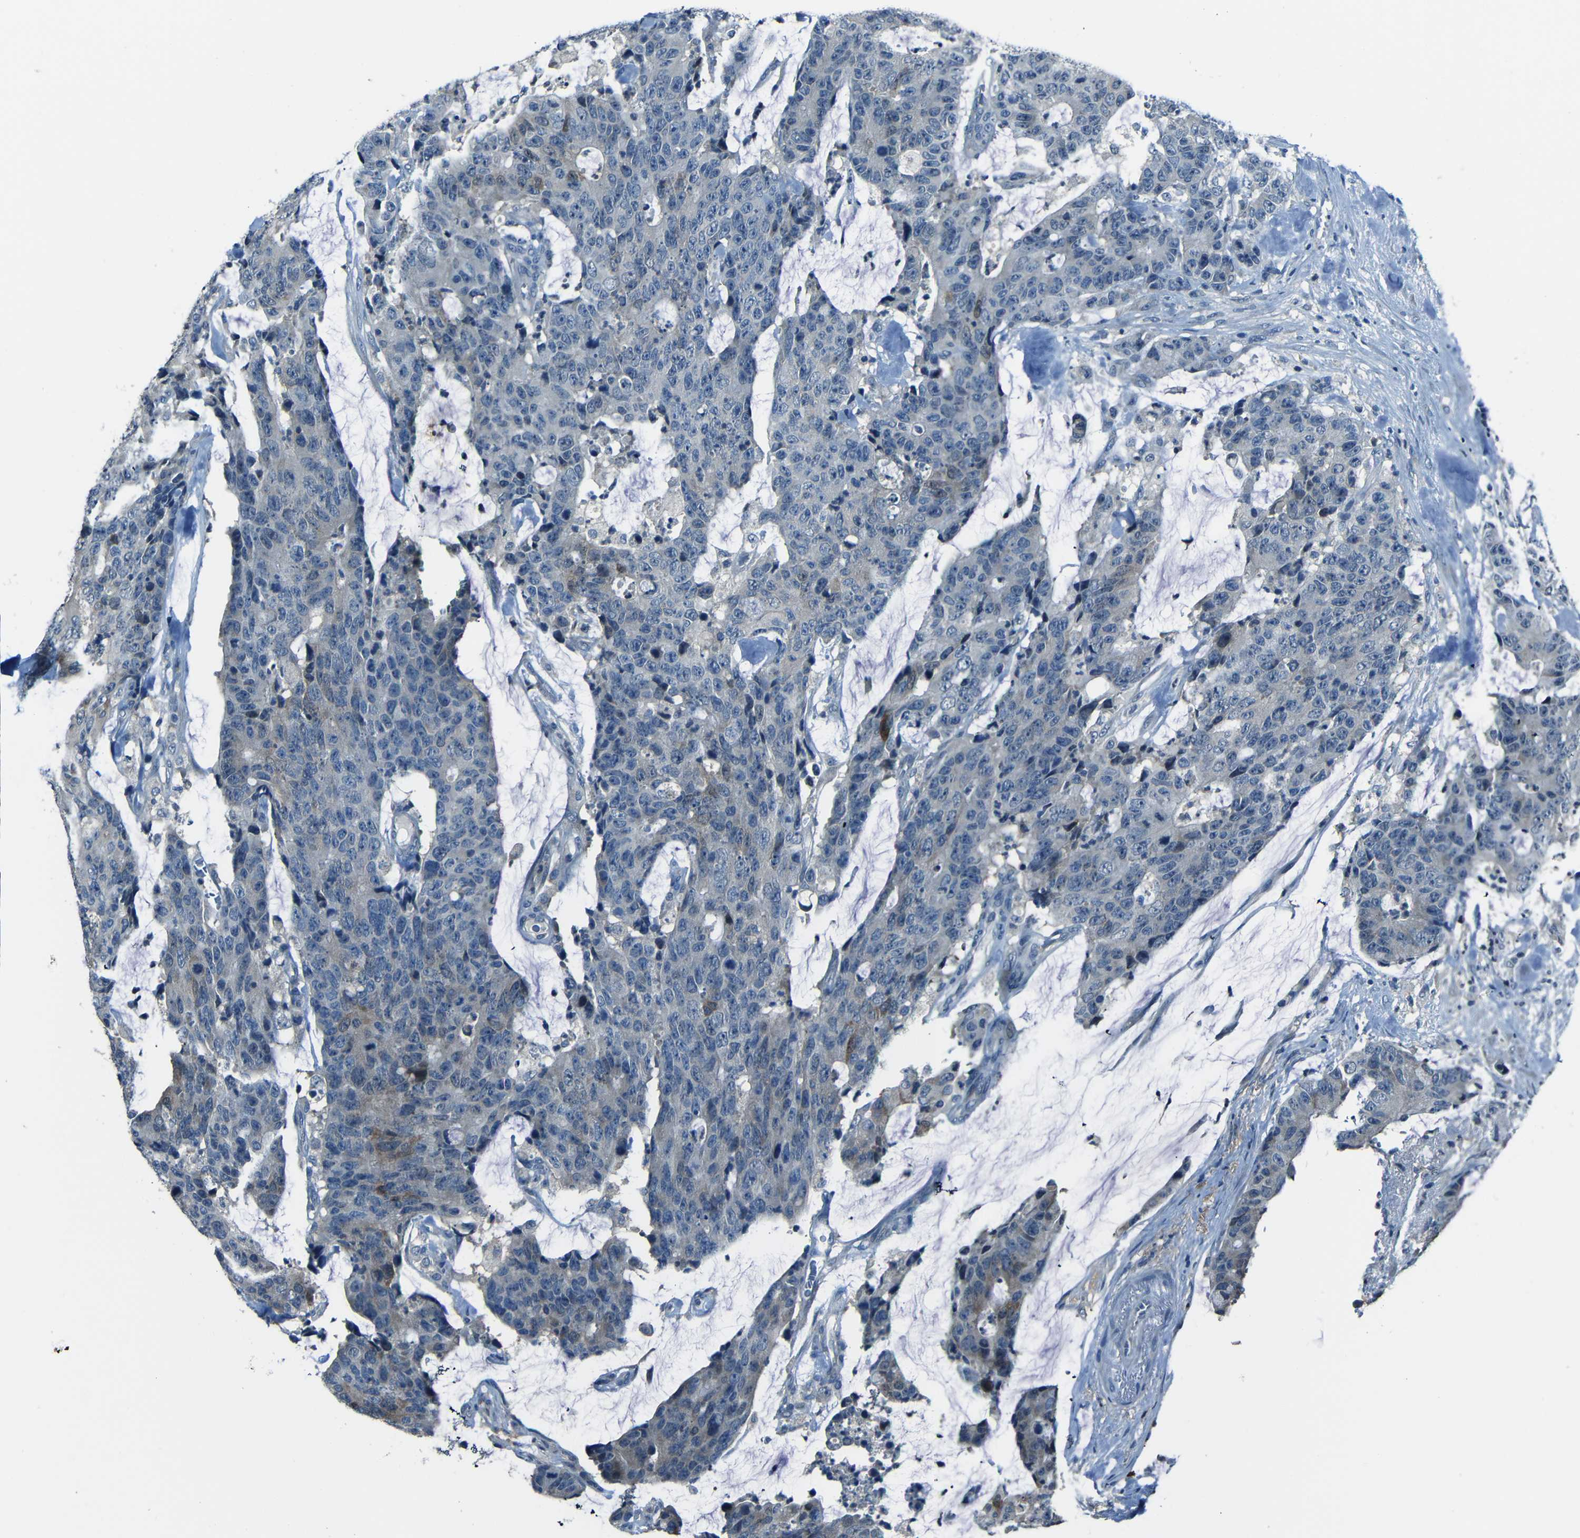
{"staining": {"intensity": "negative", "quantity": "none", "location": "none"}, "tissue": "colorectal cancer", "cell_type": "Tumor cells", "image_type": "cancer", "snomed": [{"axis": "morphology", "description": "Adenocarcinoma, NOS"}, {"axis": "topography", "description": "Colon"}], "caption": "The photomicrograph demonstrates no staining of tumor cells in colorectal cancer (adenocarcinoma).", "gene": "SLA", "patient": {"sex": "female", "age": 86}}